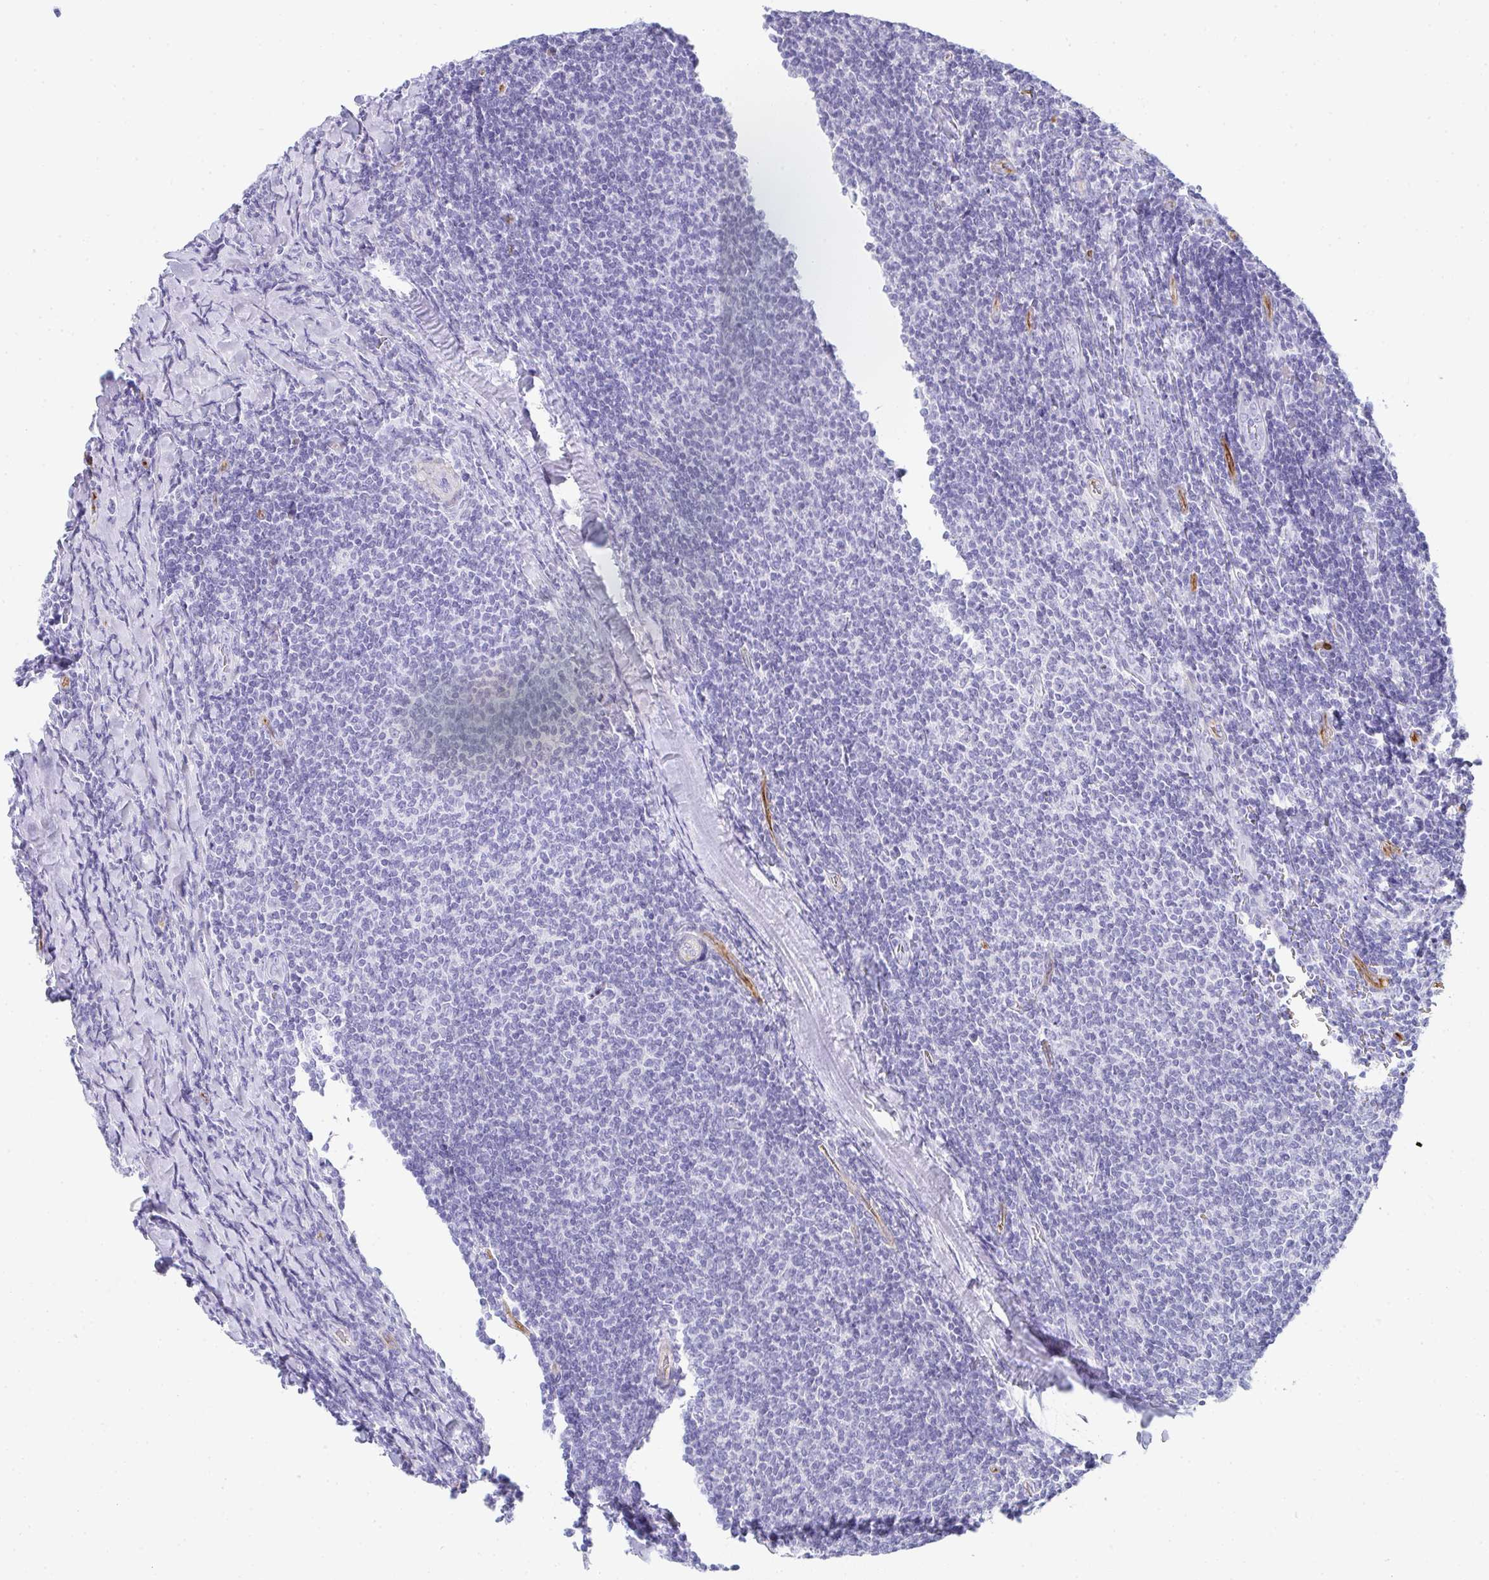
{"staining": {"intensity": "negative", "quantity": "none", "location": "none"}, "tissue": "lymphoma", "cell_type": "Tumor cells", "image_type": "cancer", "snomed": [{"axis": "morphology", "description": "Malignant lymphoma, non-Hodgkin's type, Low grade"}, {"axis": "topography", "description": "Lymph node"}], "caption": "Lymphoma stained for a protein using IHC reveals no positivity tumor cells.", "gene": "PRND", "patient": {"sex": "male", "age": 52}}